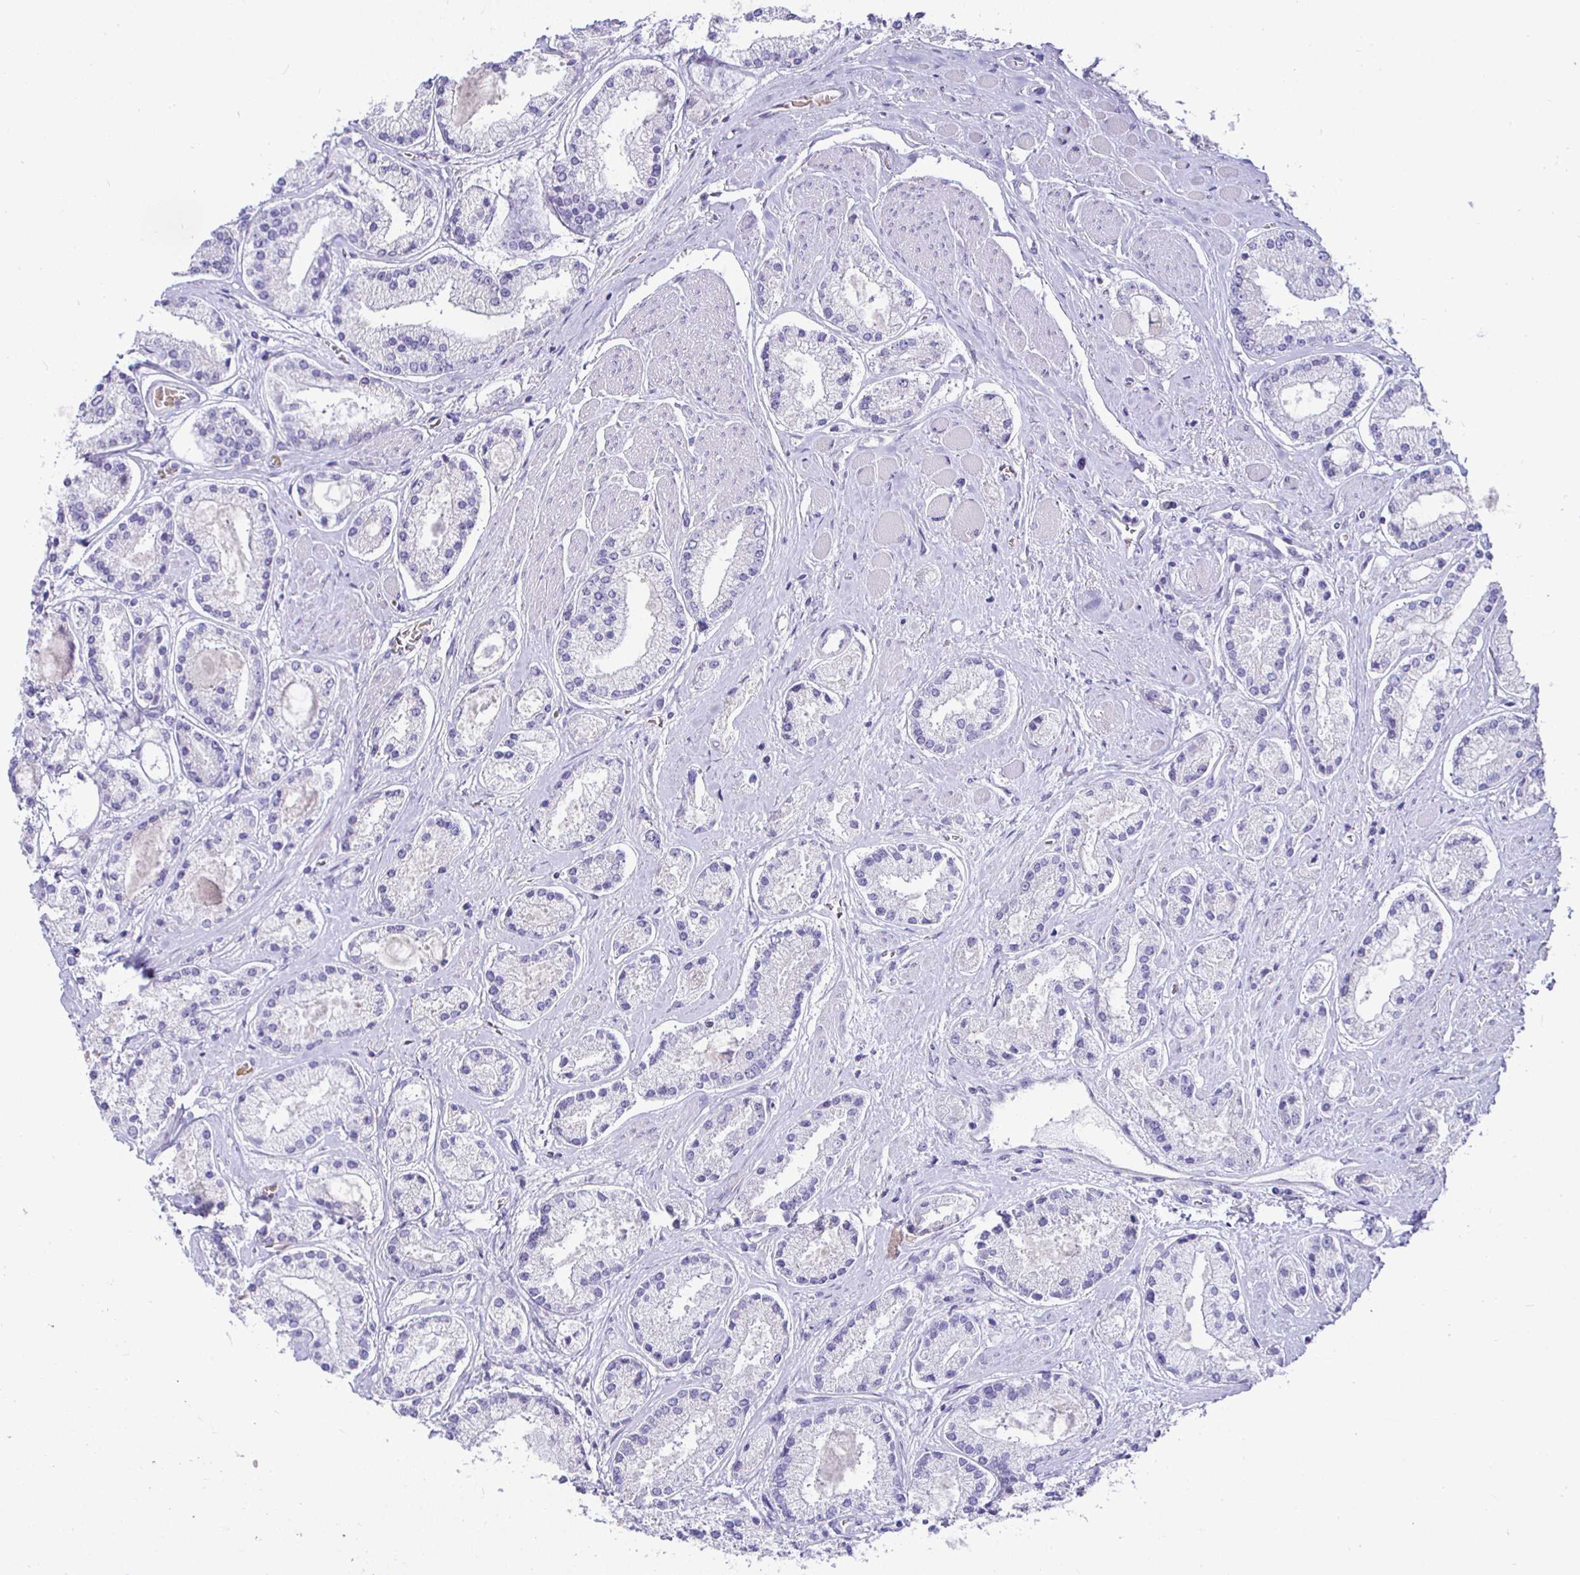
{"staining": {"intensity": "negative", "quantity": "none", "location": "none"}, "tissue": "prostate cancer", "cell_type": "Tumor cells", "image_type": "cancer", "snomed": [{"axis": "morphology", "description": "Adenocarcinoma, High grade"}, {"axis": "topography", "description": "Prostate"}], "caption": "Histopathology image shows no protein positivity in tumor cells of prostate high-grade adenocarcinoma tissue.", "gene": "SIRPA", "patient": {"sex": "male", "age": 67}}